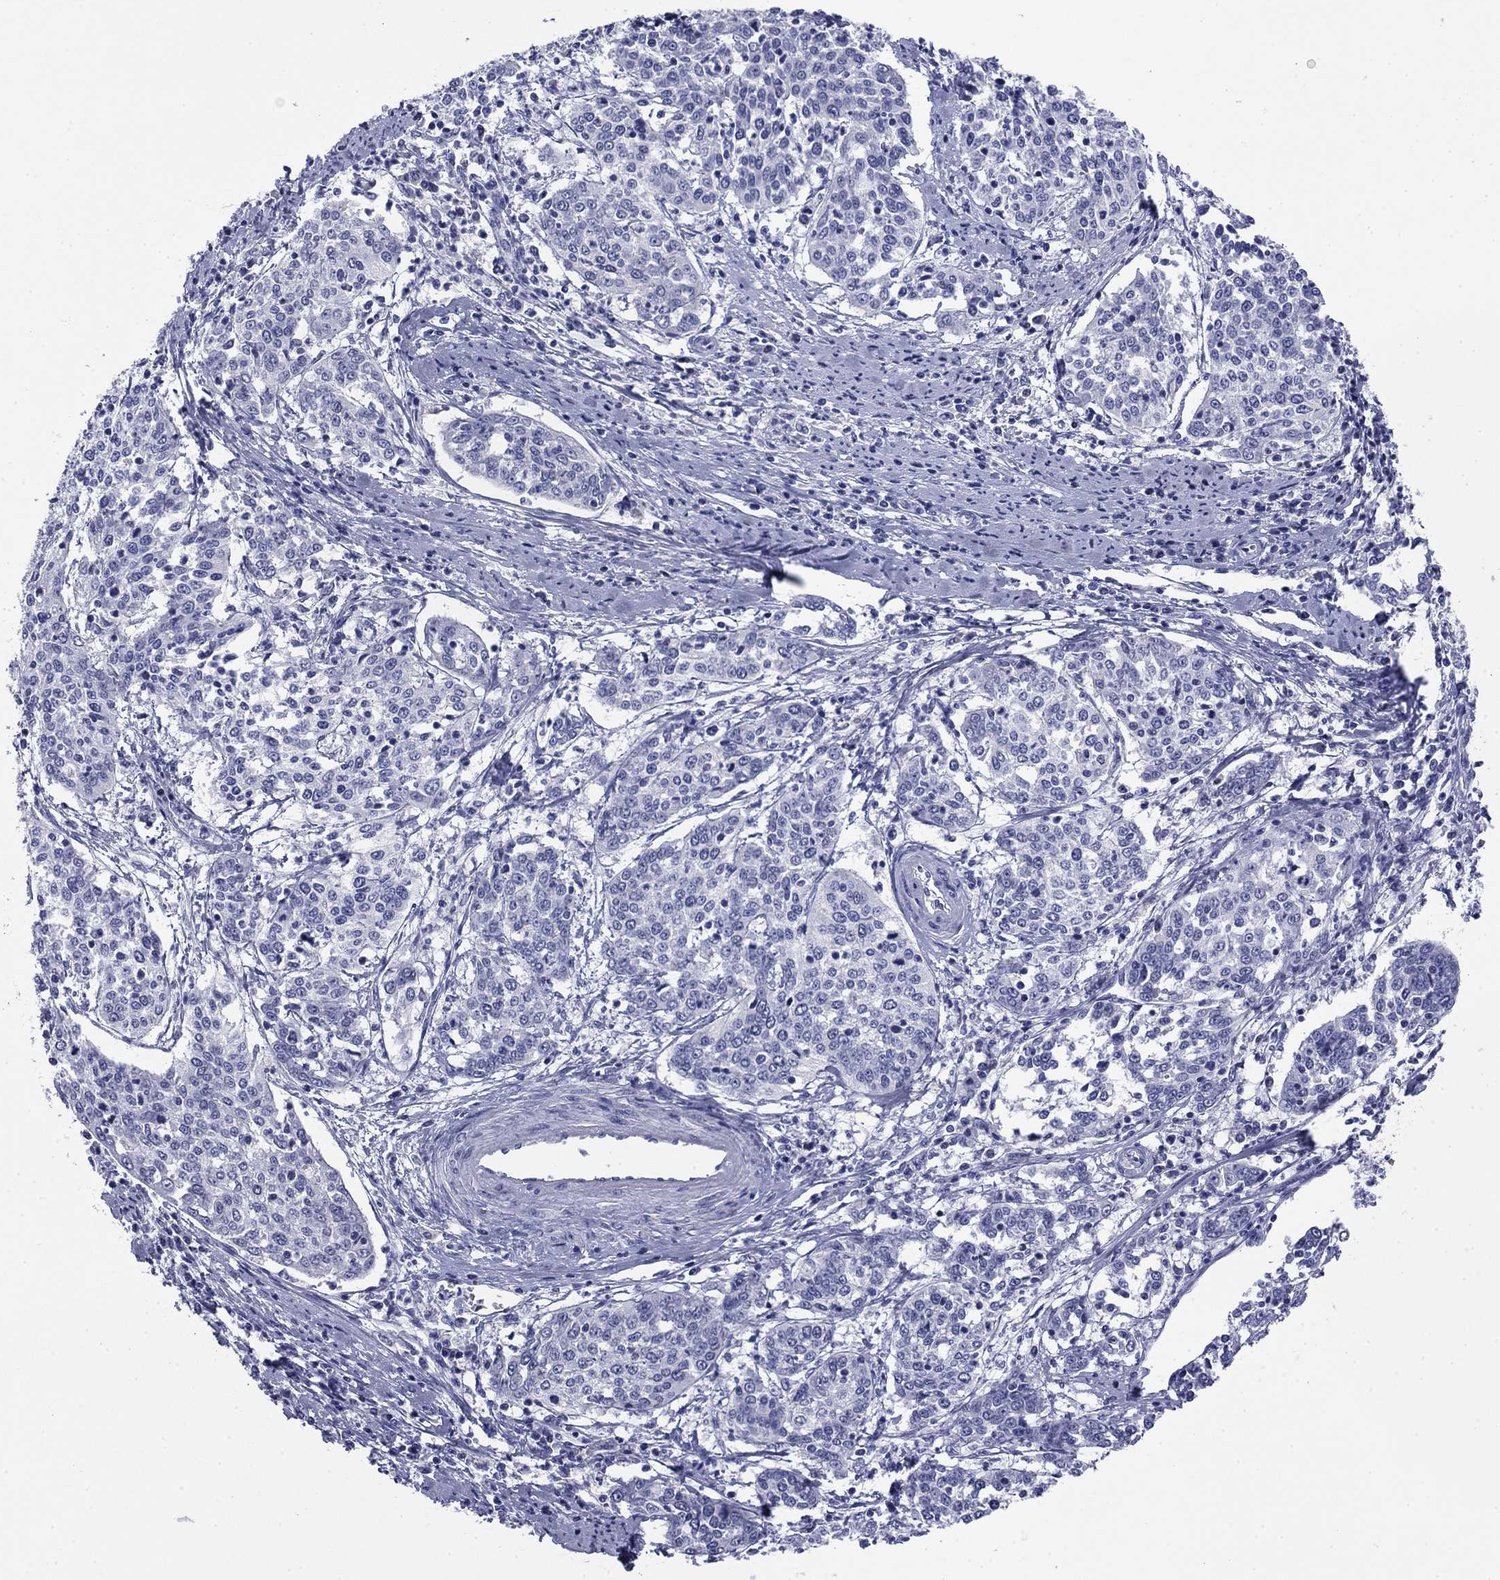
{"staining": {"intensity": "negative", "quantity": "none", "location": "none"}, "tissue": "cervical cancer", "cell_type": "Tumor cells", "image_type": "cancer", "snomed": [{"axis": "morphology", "description": "Squamous cell carcinoma, NOS"}, {"axis": "topography", "description": "Cervix"}], "caption": "A micrograph of squamous cell carcinoma (cervical) stained for a protein shows no brown staining in tumor cells.", "gene": "ABCC2", "patient": {"sex": "female", "age": 41}}